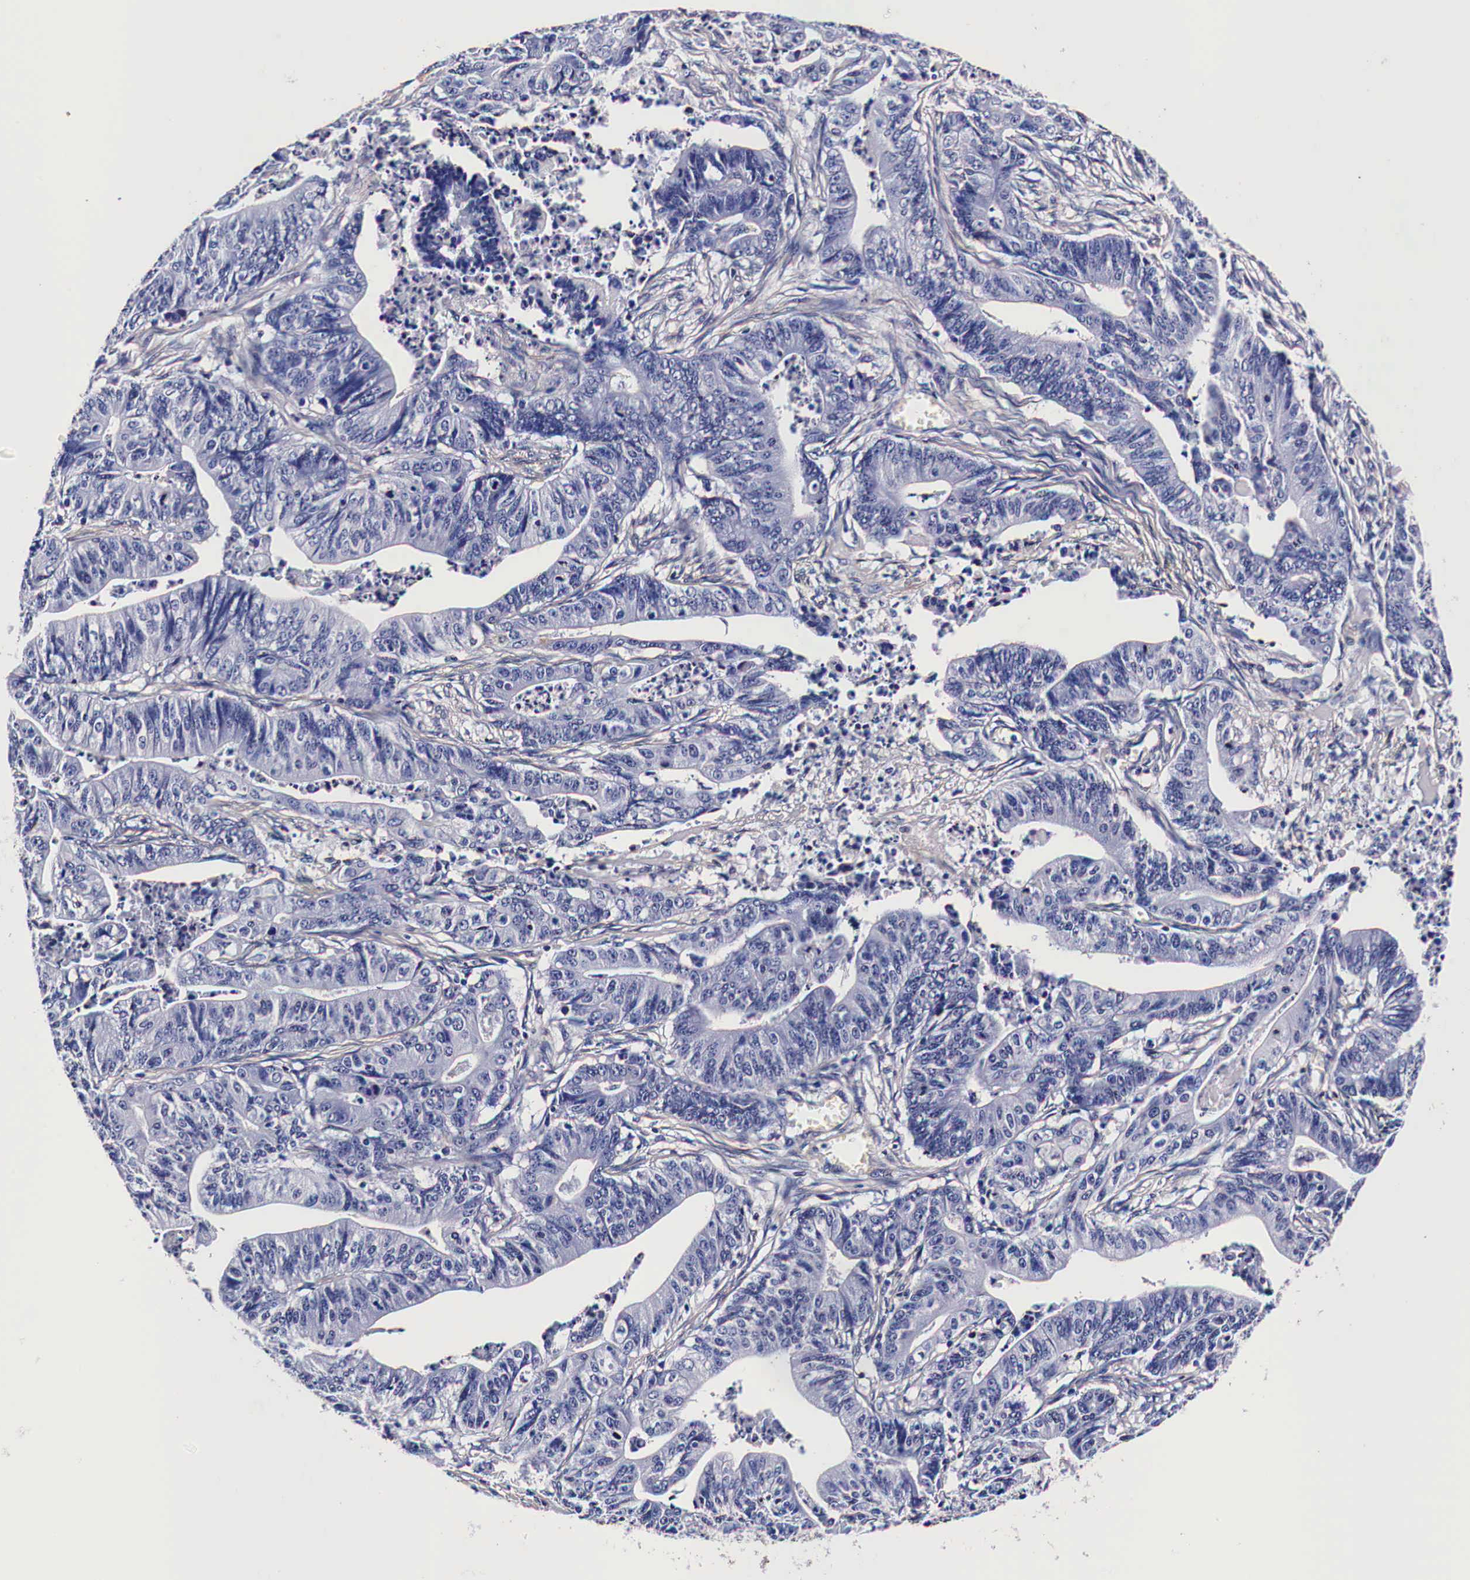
{"staining": {"intensity": "negative", "quantity": "none", "location": "none"}, "tissue": "stomach cancer", "cell_type": "Tumor cells", "image_type": "cancer", "snomed": [{"axis": "morphology", "description": "Adenocarcinoma, NOS"}, {"axis": "topography", "description": "Stomach, lower"}], "caption": "Protein analysis of adenocarcinoma (stomach) exhibits no significant staining in tumor cells.", "gene": "HSPB1", "patient": {"sex": "female", "age": 86}}